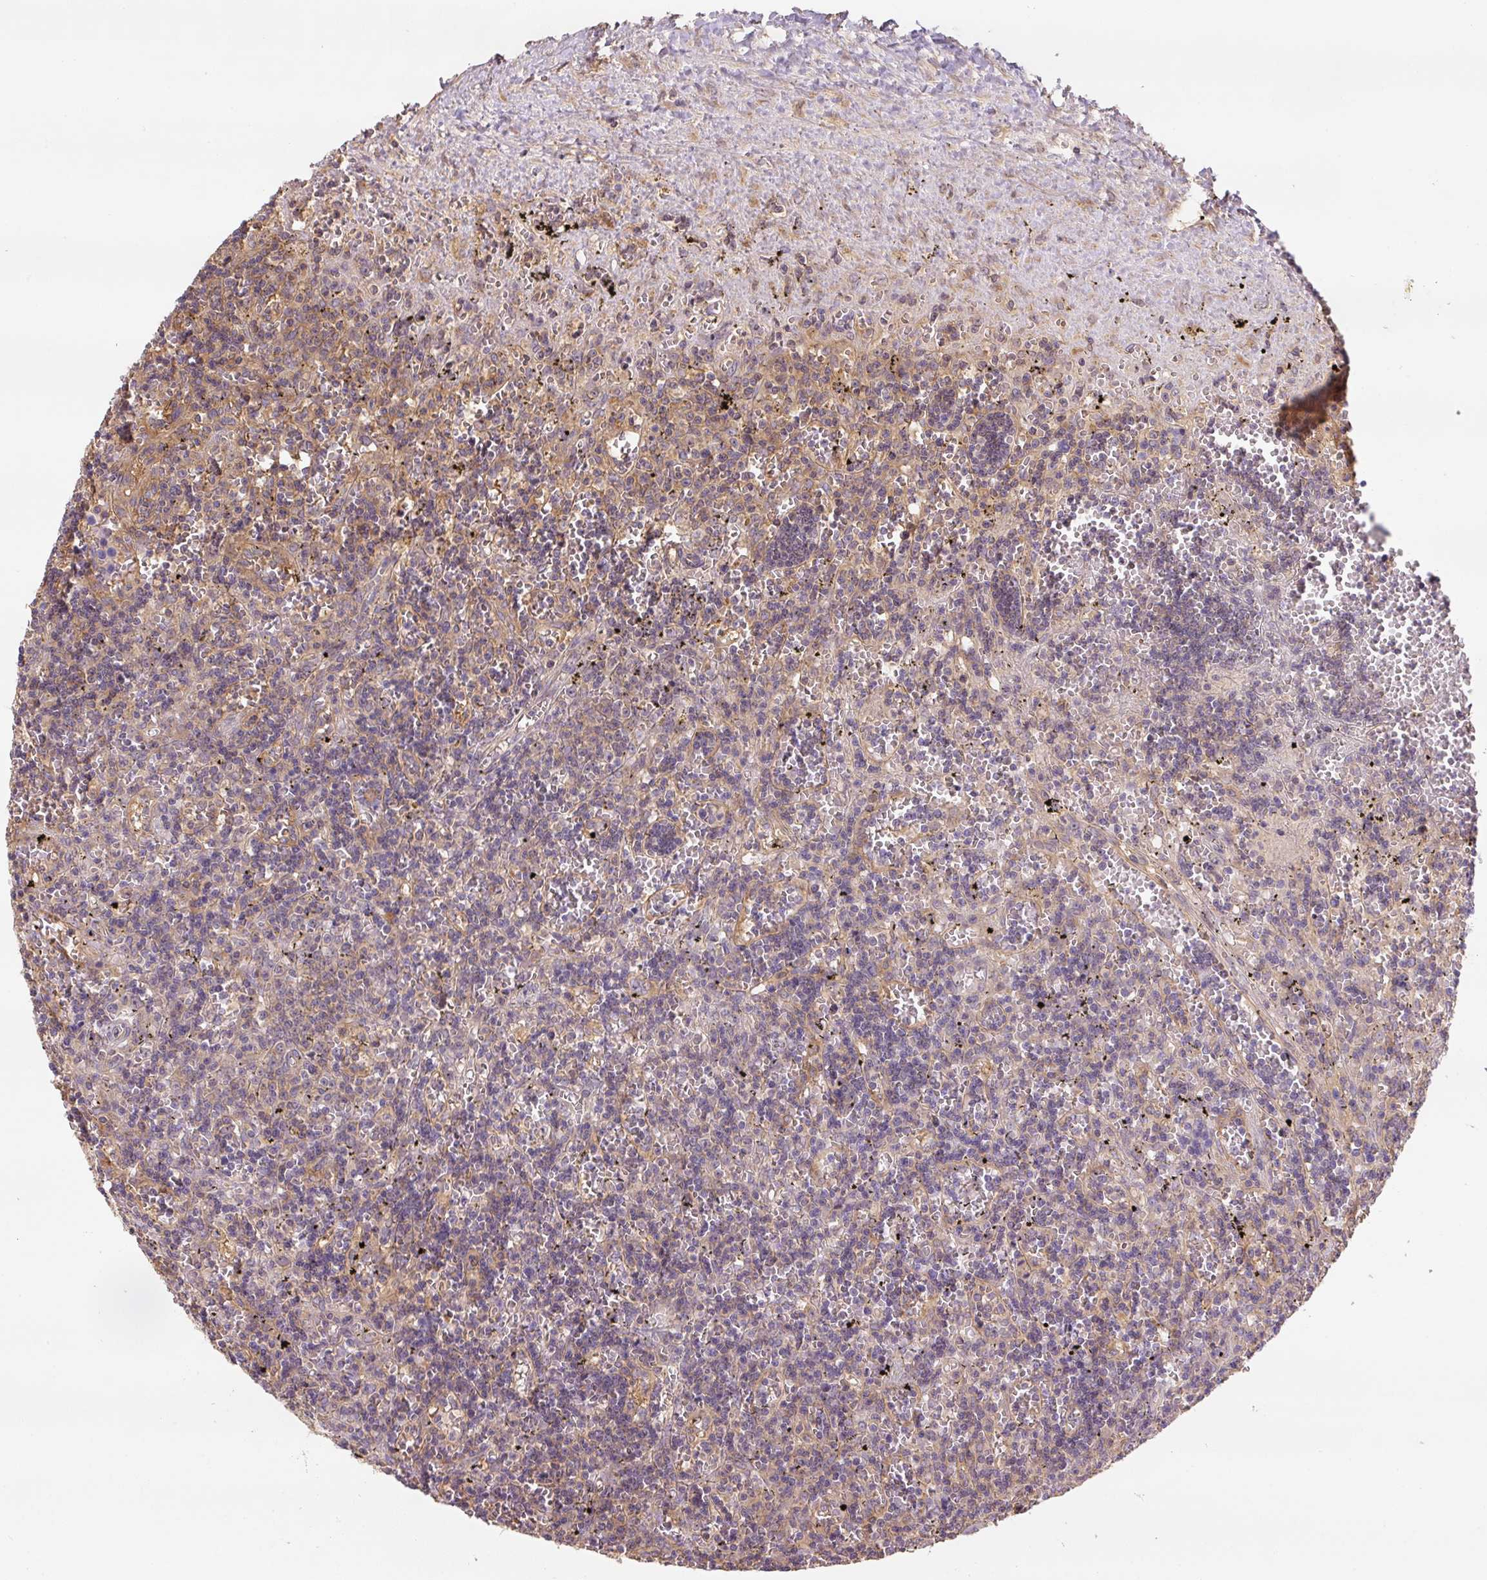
{"staining": {"intensity": "negative", "quantity": "none", "location": "none"}, "tissue": "lymphoma", "cell_type": "Tumor cells", "image_type": "cancer", "snomed": [{"axis": "morphology", "description": "Malignant lymphoma, non-Hodgkin's type, Low grade"}, {"axis": "topography", "description": "Spleen"}], "caption": "Immunohistochemistry histopathology image of neoplastic tissue: human lymphoma stained with DAB (3,3'-diaminobenzidine) reveals no significant protein staining in tumor cells.", "gene": "C2orf73", "patient": {"sex": "male", "age": 60}}